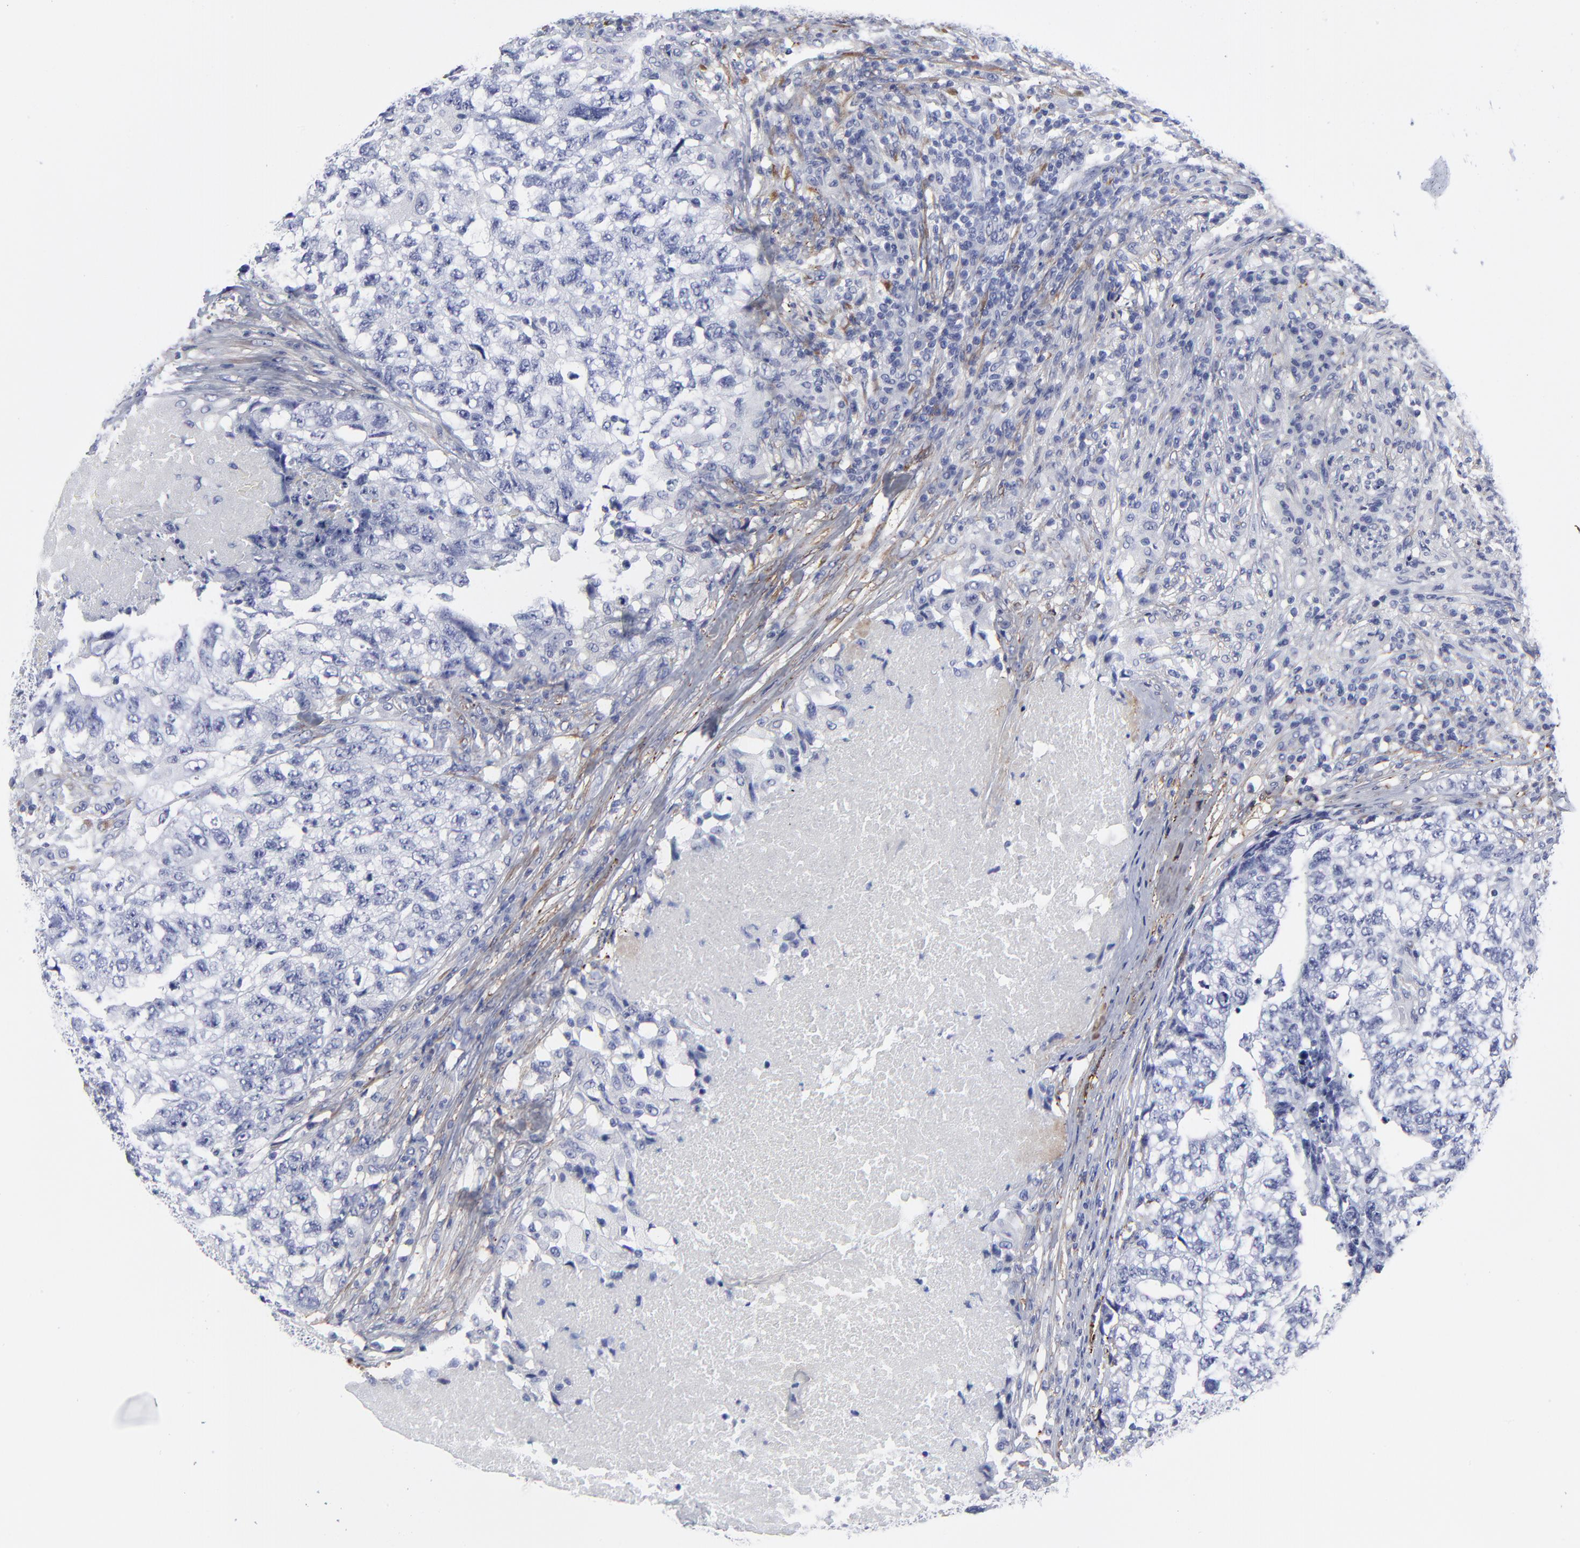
{"staining": {"intensity": "negative", "quantity": "none", "location": "none"}, "tissue": "testis cancer", "cell_type": "Tumor cells", "image_type": "cancer", "snomed": [{"axis": "morphology", "description": "Carcinoma, Embryonal, NOS"}, {"axis": "topography", "description": "Testis"}], "caption": "There is no significant positivity in tumor cells of embryonal carcinoma (testis).", "gene": "DCN", "patient": {"sex": "male", "age": 21}}